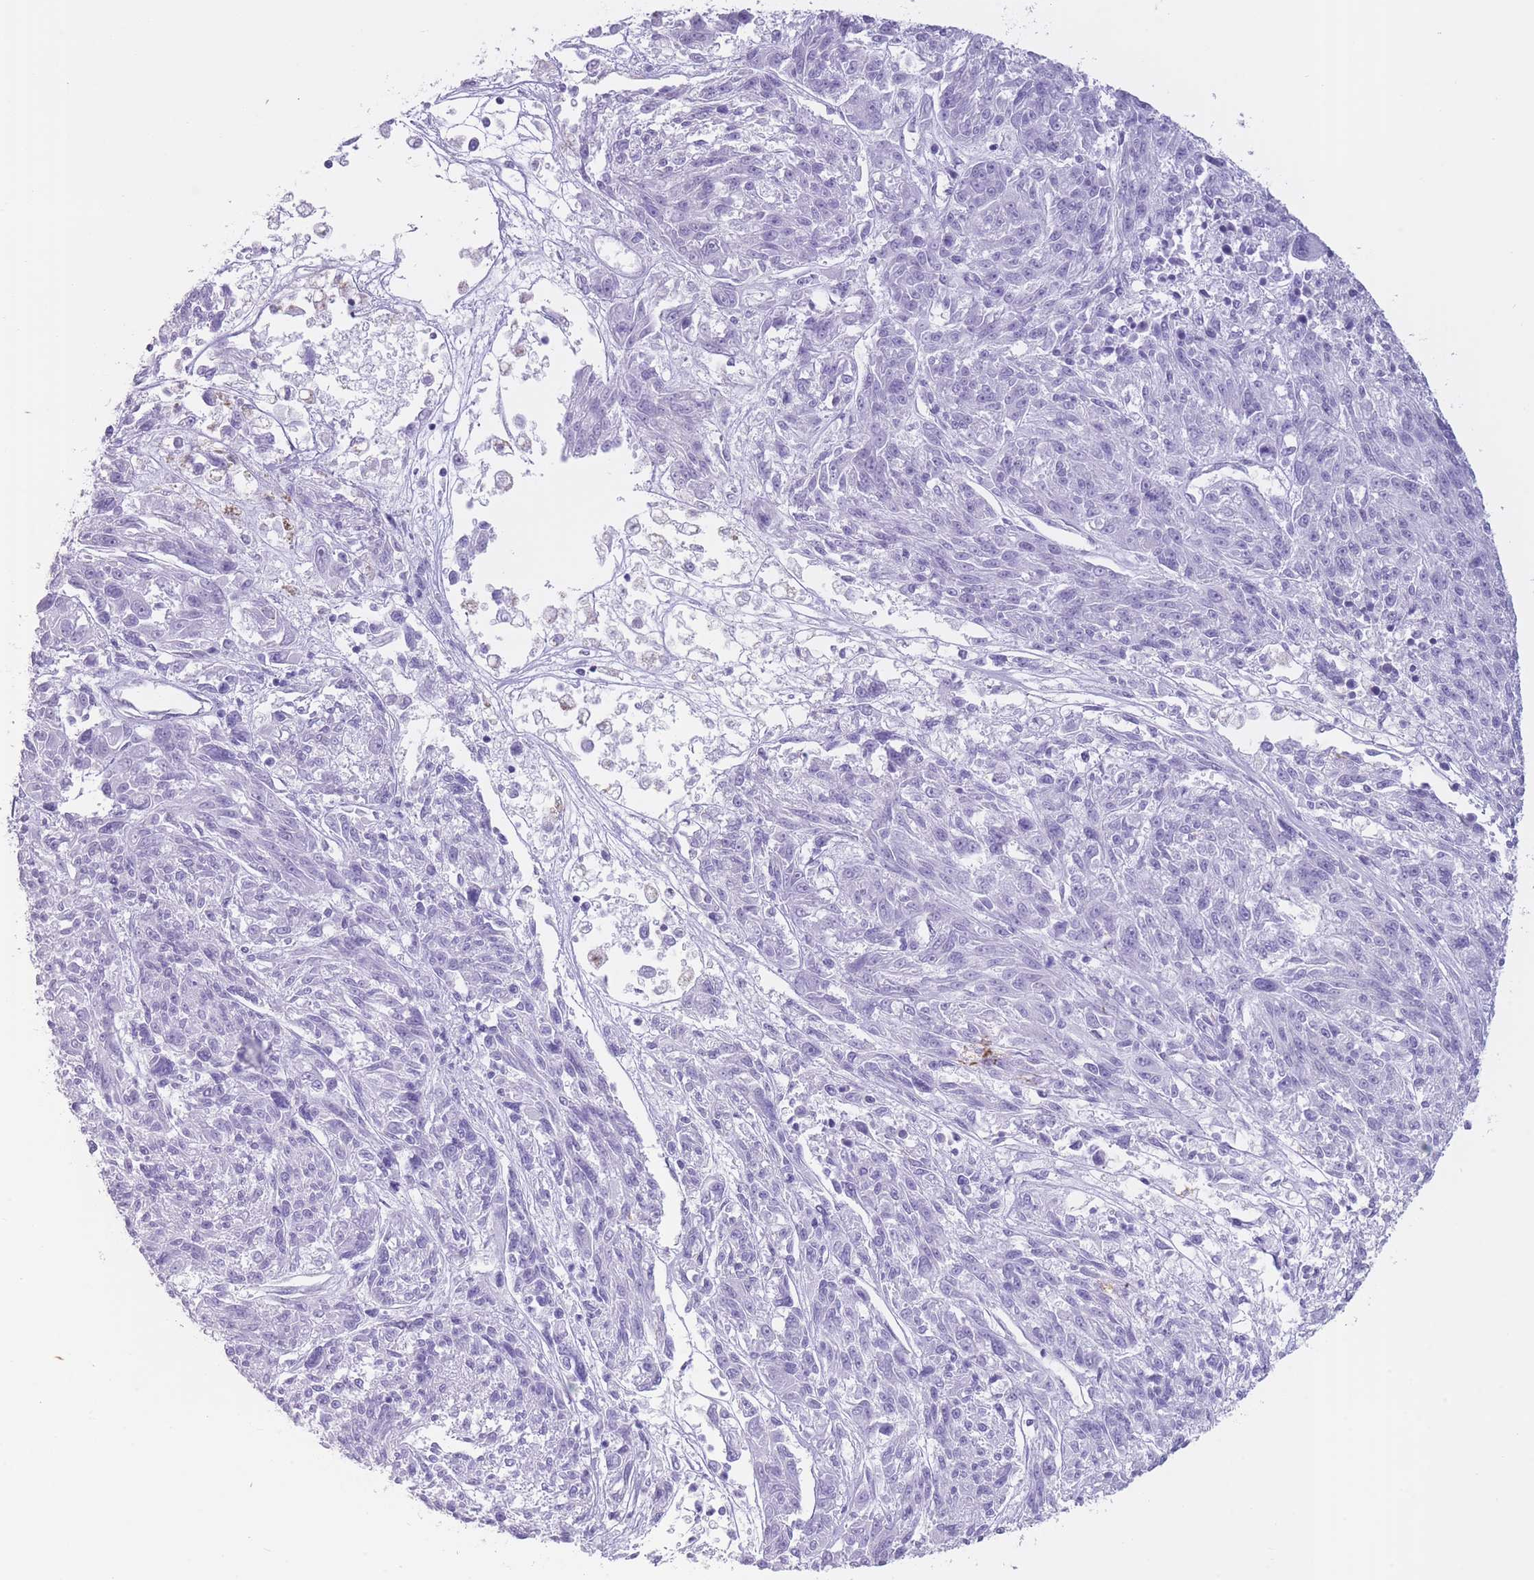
{"staining": {"intensity": "negative", "quantity": "none", "location": "none"}, "tissue": "melanoma", "cell_type": "Tumor cells", "image_type": "cancer", "snomed": [{"axis": "morphology", "description": "Malignant melanoma, NOS"}, {"axis": "topography", "description": "Skin"}], "caption": "DAB (3,3'-diaminobenzidine) immunohistochemical staining of human melanoma reveals no significant positivity in tumor cells.", "gene": "OR4F21", "patient": {"sex": "male", "age": 53}}